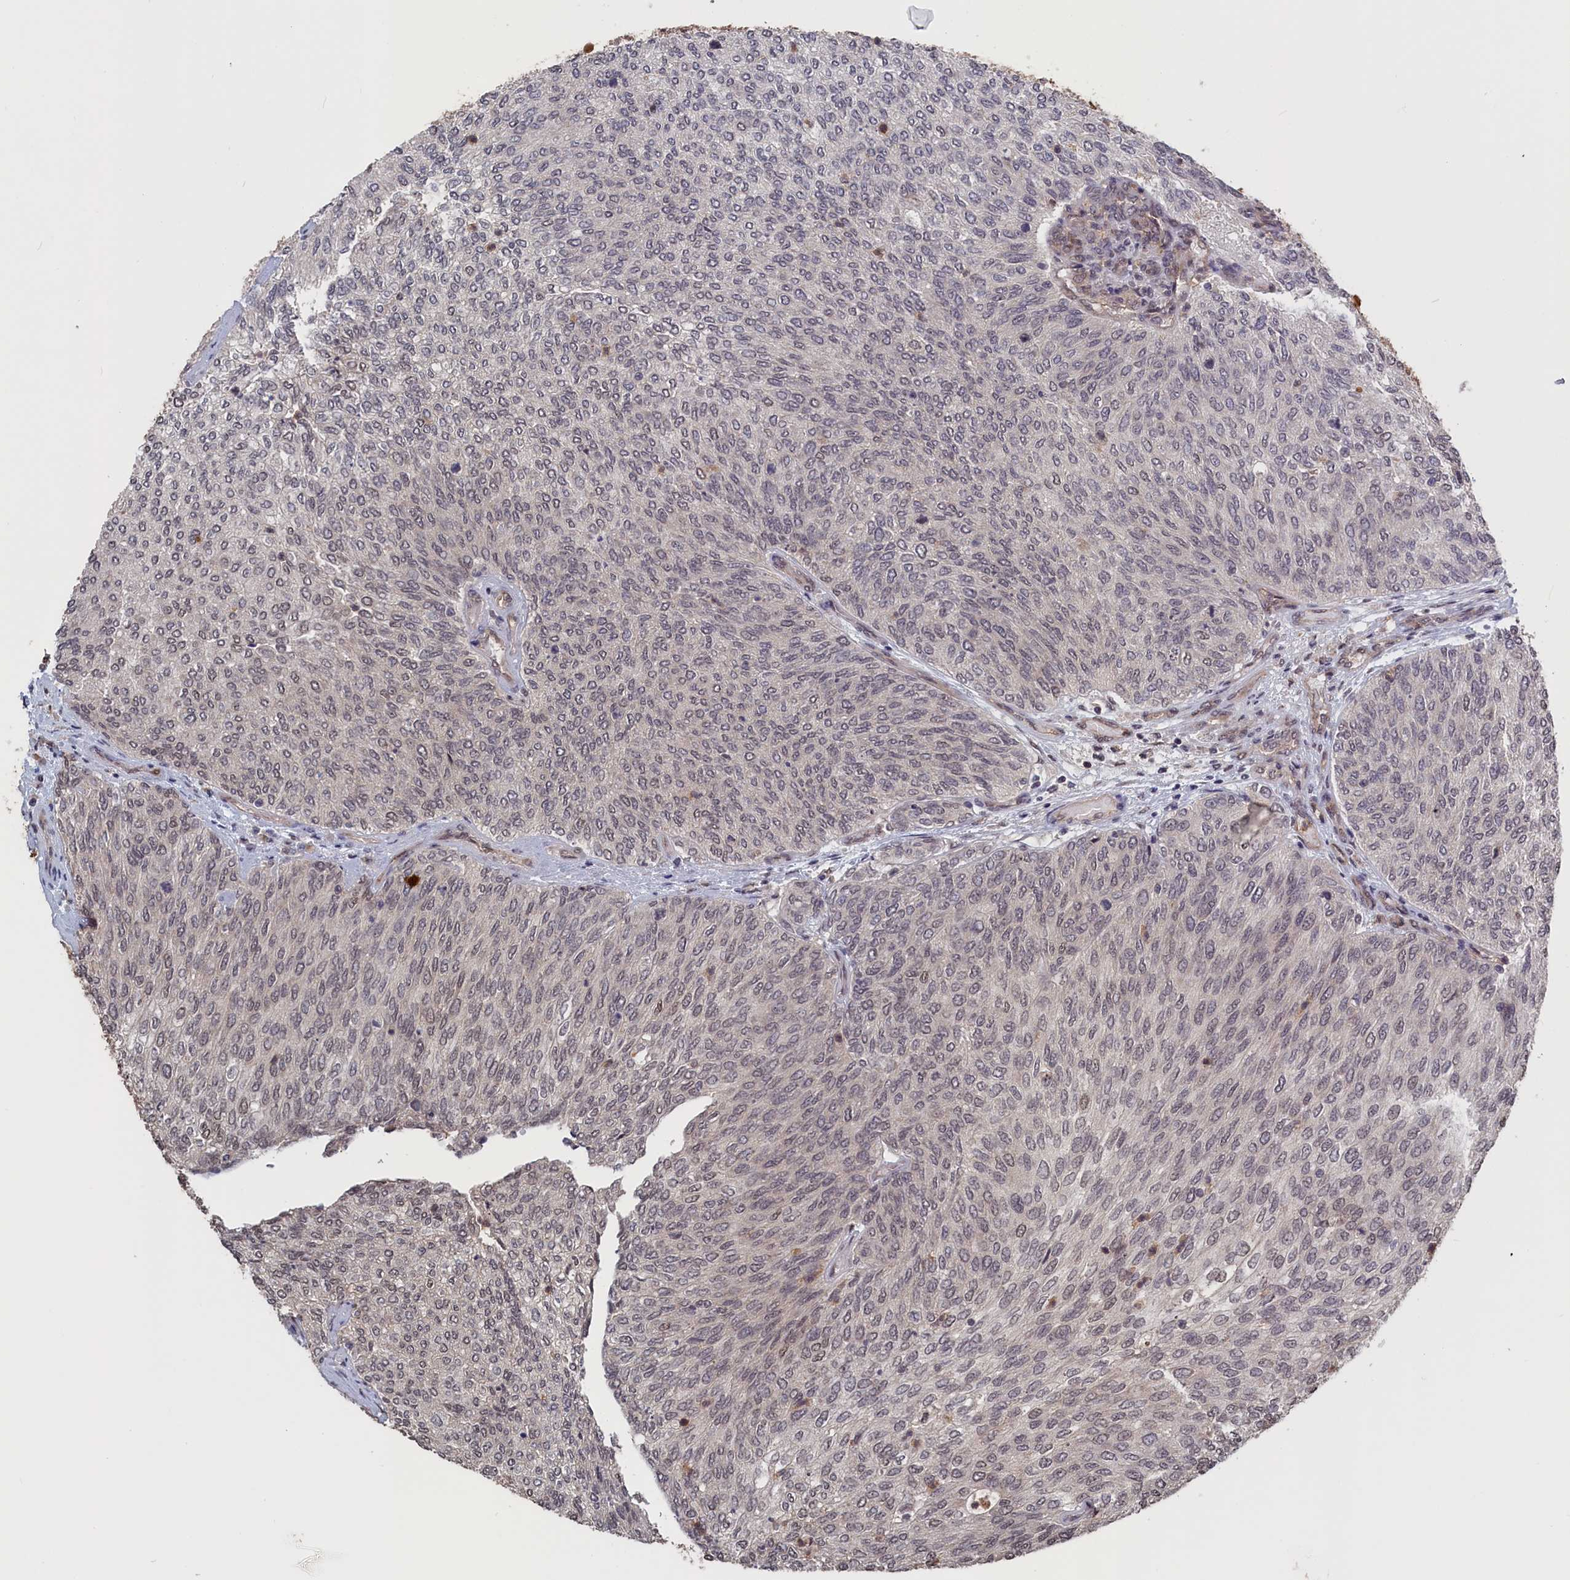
{"staining": {"intensity": "weak", "quantity": "<25%", "location": "nuclear"}, "tissue": "urothelial cancer", "cell_type": "Tumor cells", "image_type": "cancer", "snomed": [{"axis": "morphology", "description": "Urothelial carcinoma, Low grade"}, {"axis": "topography", "description": "Urinary bladder"}], "caption": "Tumor cells are negative for protein expression in human urothelial carcinoma (low-grade).", "gene": "PLP2", "patient": {"sex": "female", "age": 79}}